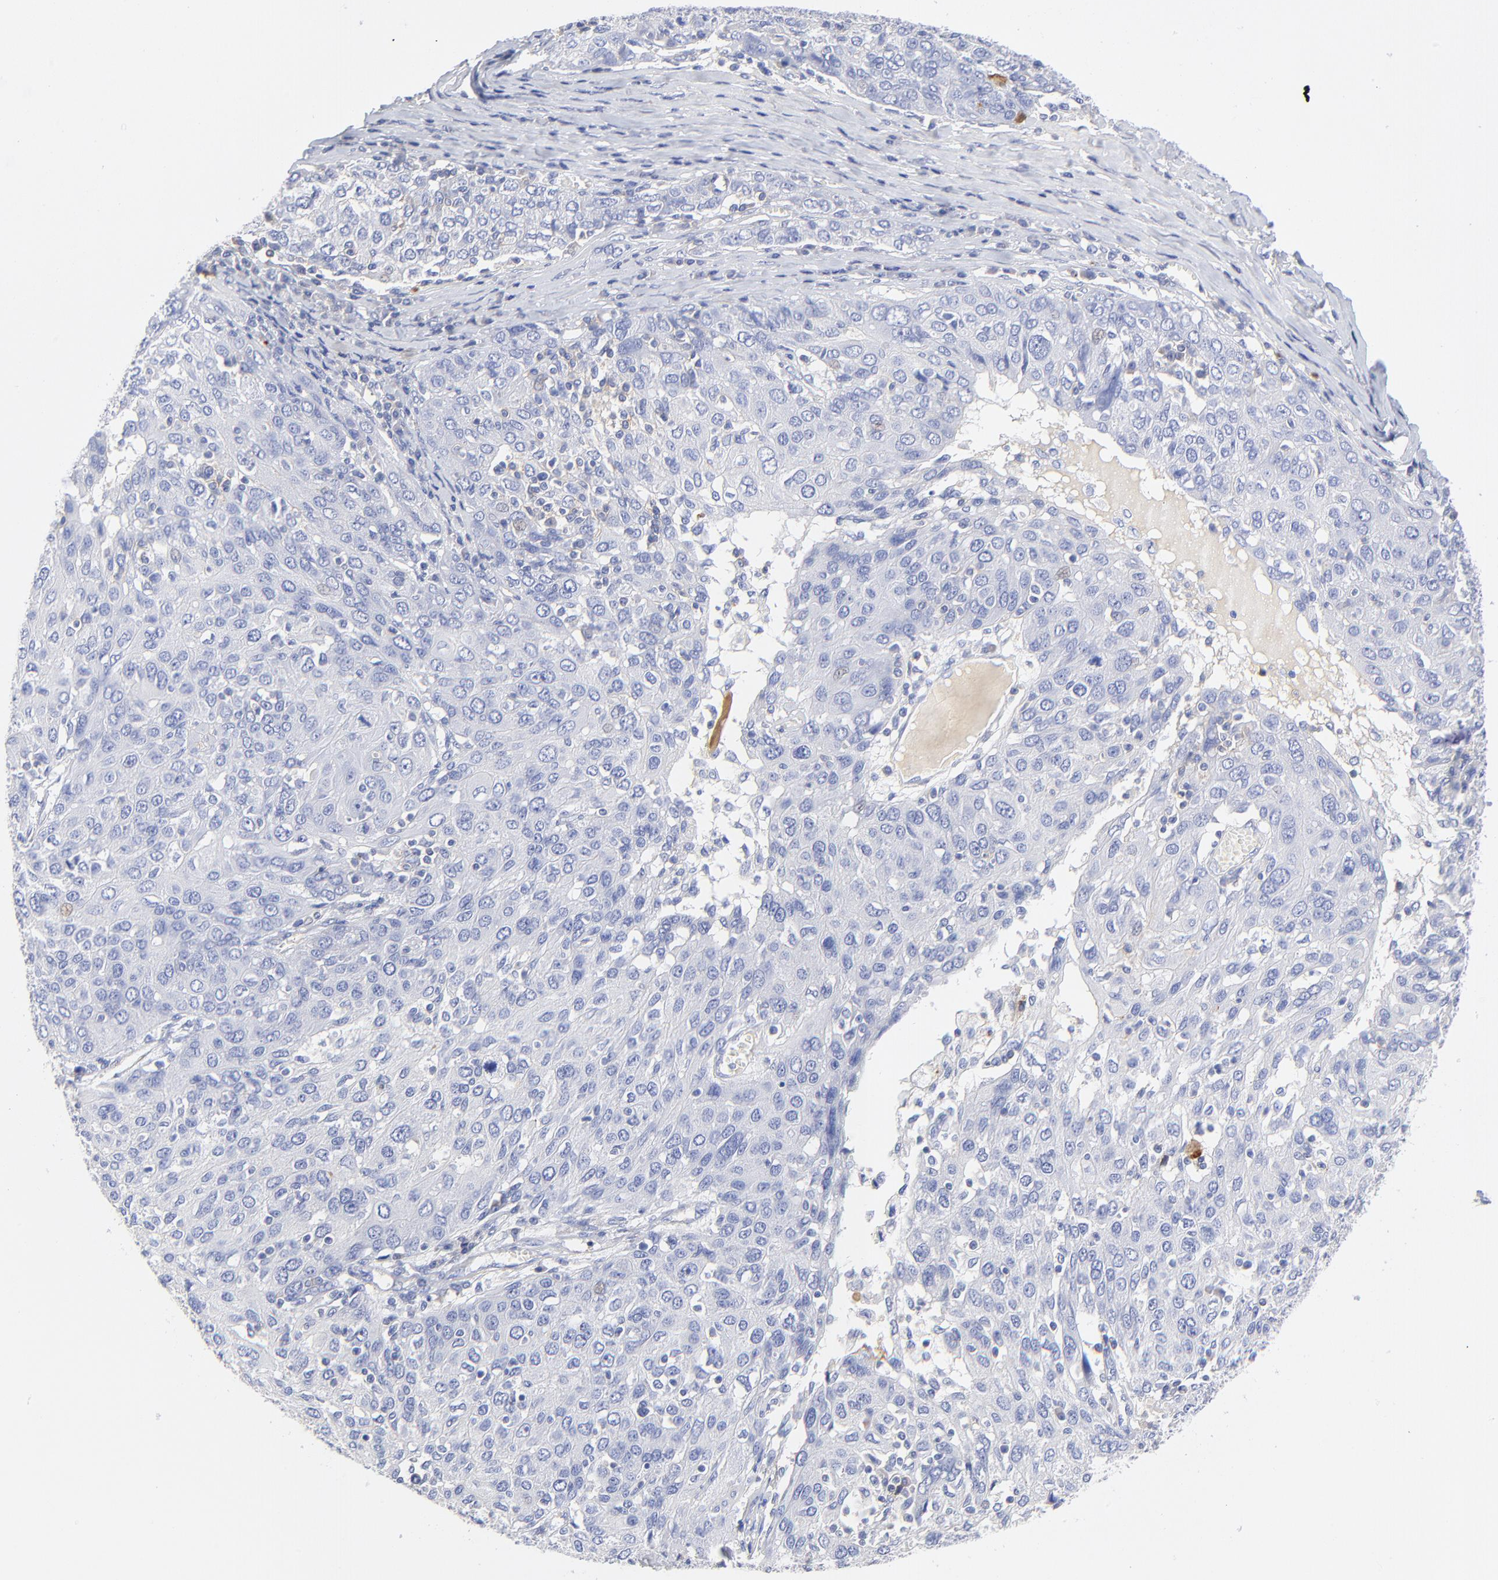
{"staining": {"intensity": "negative", "quantity": "none", "location": "none"}, "tissue": "ovarian cancer", "cell_type": "Tumor cells", "image_type": "cancer", "snomed": [{"axis": "morphology", "description": "Carcinoma, endometroid"}, {"axis": "topography", "description": "Ovary"}], "caption": "An IHC image of ovarian cancer is shown. There is no staining in tumor cells of ovarian cancer.", "gene": "MDGA2", "patient": {"sex": "female", "age": 50}}